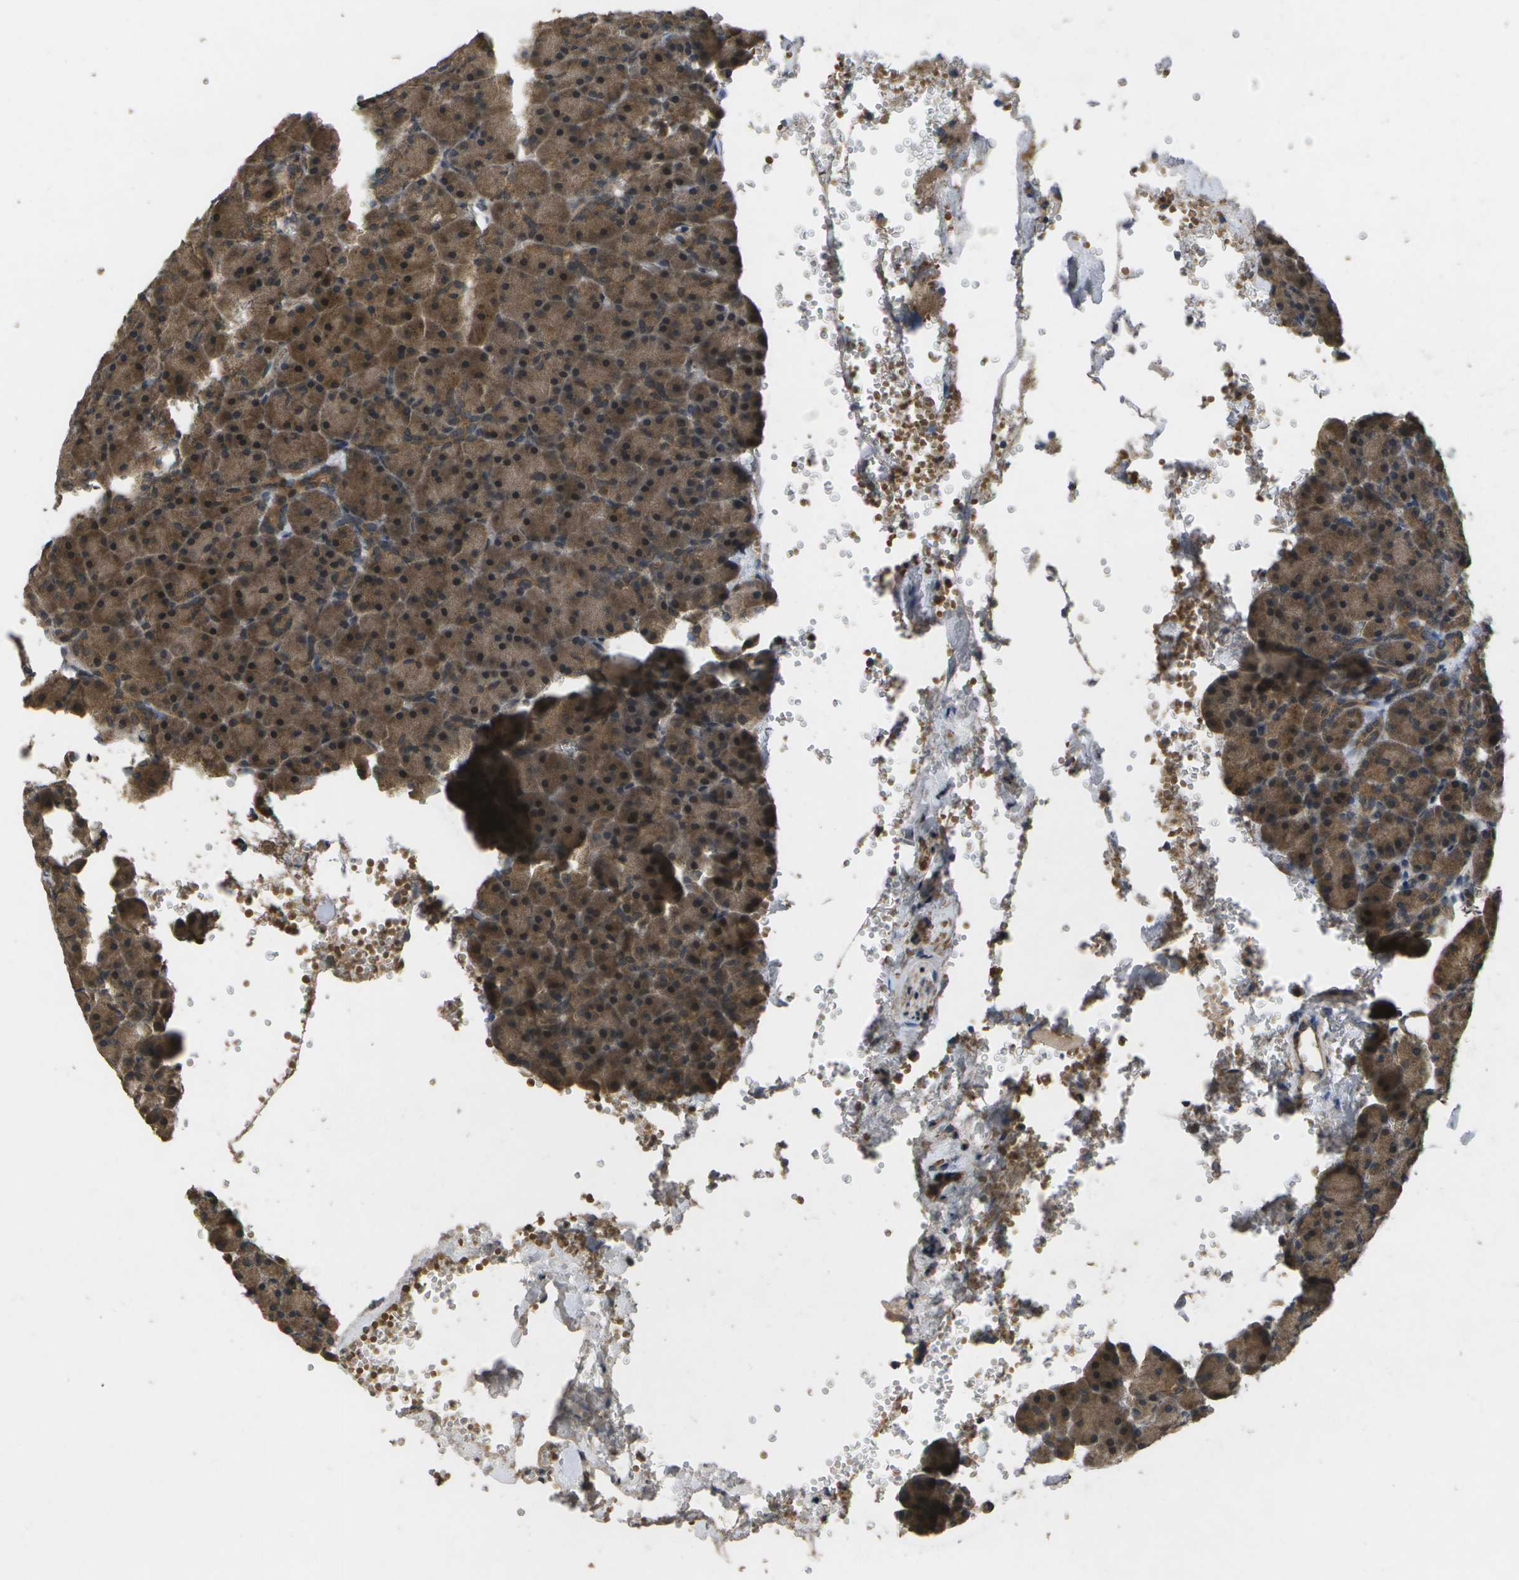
{"staining": {"intensity": "moderate", "quantity": ">75%", "location": "cytoplasmic/membranous,nuclear"}, "tissue": "pancreas", "cell_type": "Exocrine glandular cells", "image_type": "normal", "snomed": [{"axis": "morphology", "description": "Normal tissue, NOS"}, {"axis": "topography", "description": "Pancreas"}], "caption": "A histopathology image showing moderate cytoplasmic/membranous,nuclear expression in approximately >75% of exocrine glandular cells in benign pancreas, as visualized by brown immunohistochemical staining.", "gene": "ALAS1", "patient": {"sex": "female", "age": 35}}